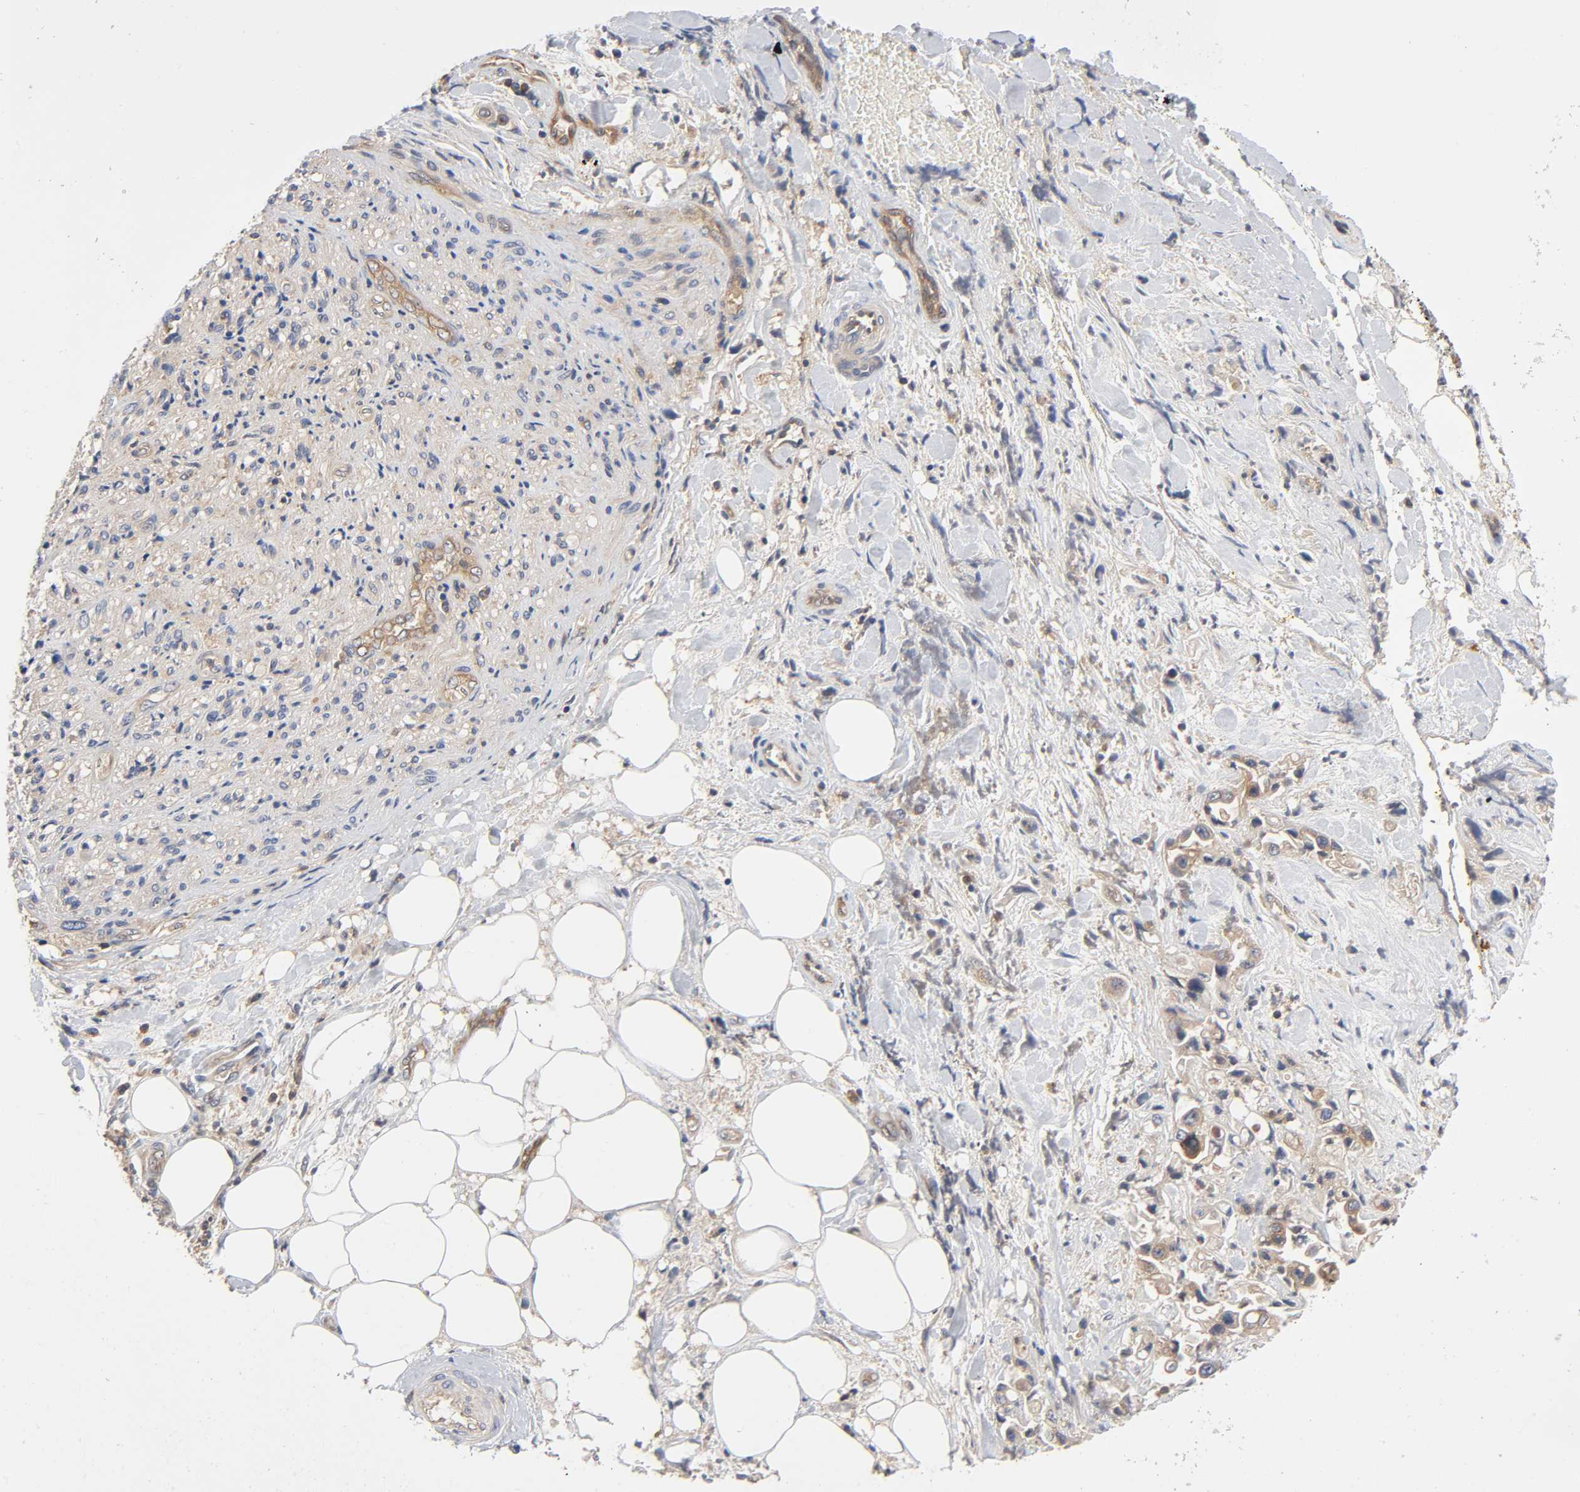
{"staining": {"intensity": "moderate", "quantity": ">75%", "location": "cytoplasmic/membranous"}, "tissue": "pancreatic cancer", "cell_type": "Tumor cells", "image_type": "cancer", "snomed": [{"axis": "morphology", "description": "Adenocarcinoma, NOS"}, {"axis": "topography", "description": "Pancreas"}], "caption": "Approximately >75% of tumor cells in pancreatic cancer reveal moderate cytoplasmic/membranous protein positivity as visualized by brown immunohistochemical staining.", "gene": "PRKAB1", "patient": {"sex": "male", "age": 70}}